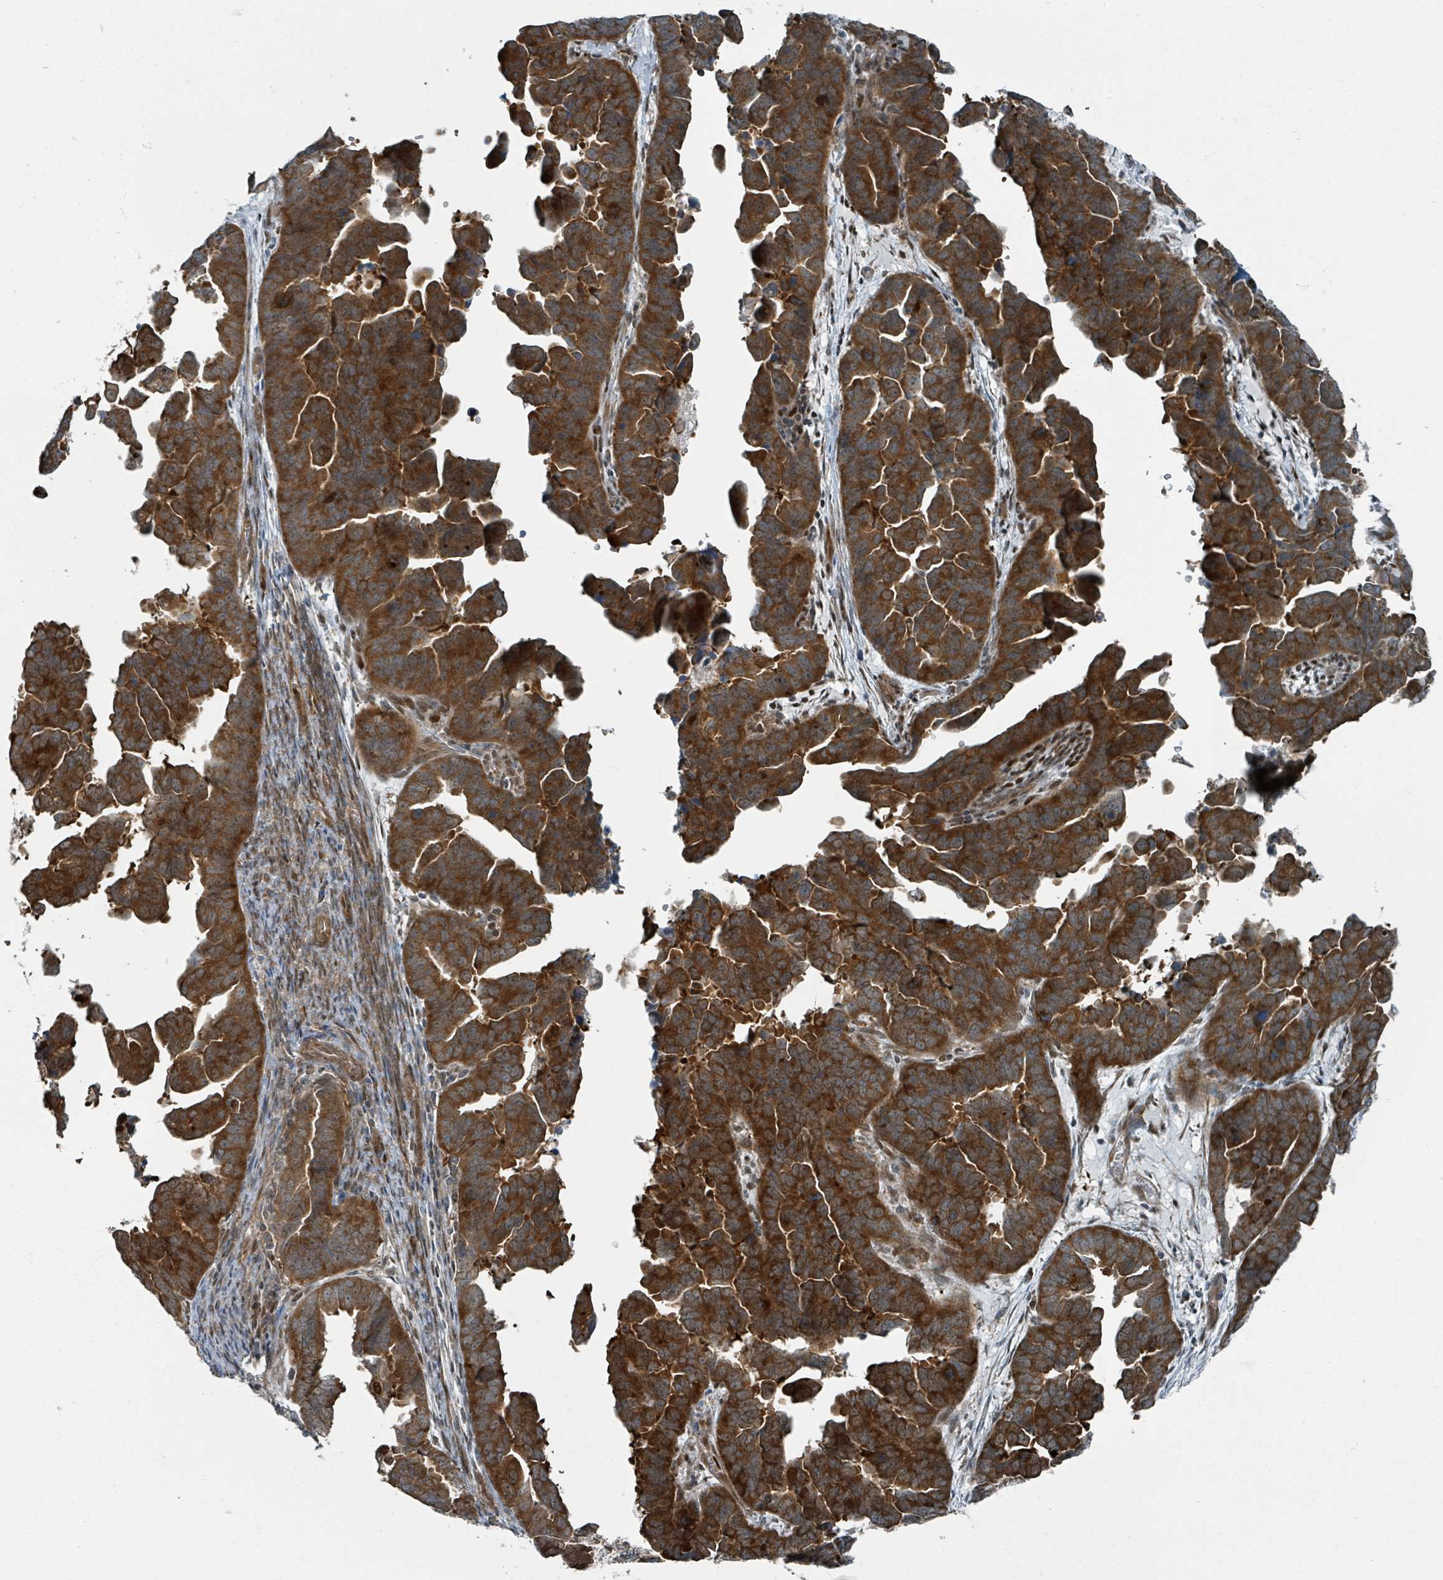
{"staining": {"intensity": "strong", "quantity": ">75%", "location": "cytoplasmic/membranous"}, "tissue": "endometrial cancer", "cell_type": "Tumor cells", "image_type": "cancer", "snomed": [{"axis": "morphology", "description": "Adenocarcinoma, NOS"}, {"axis": "topography", "description": "Endometrium"}], "caption": "A brown stain labels strong cytoplasmic/membranous staining of a protein in human endometrial cancer (adenocarcinoma) tumor cells.", "gene": "RHPN2", "patient": {"sex": "female", "age": 75}}